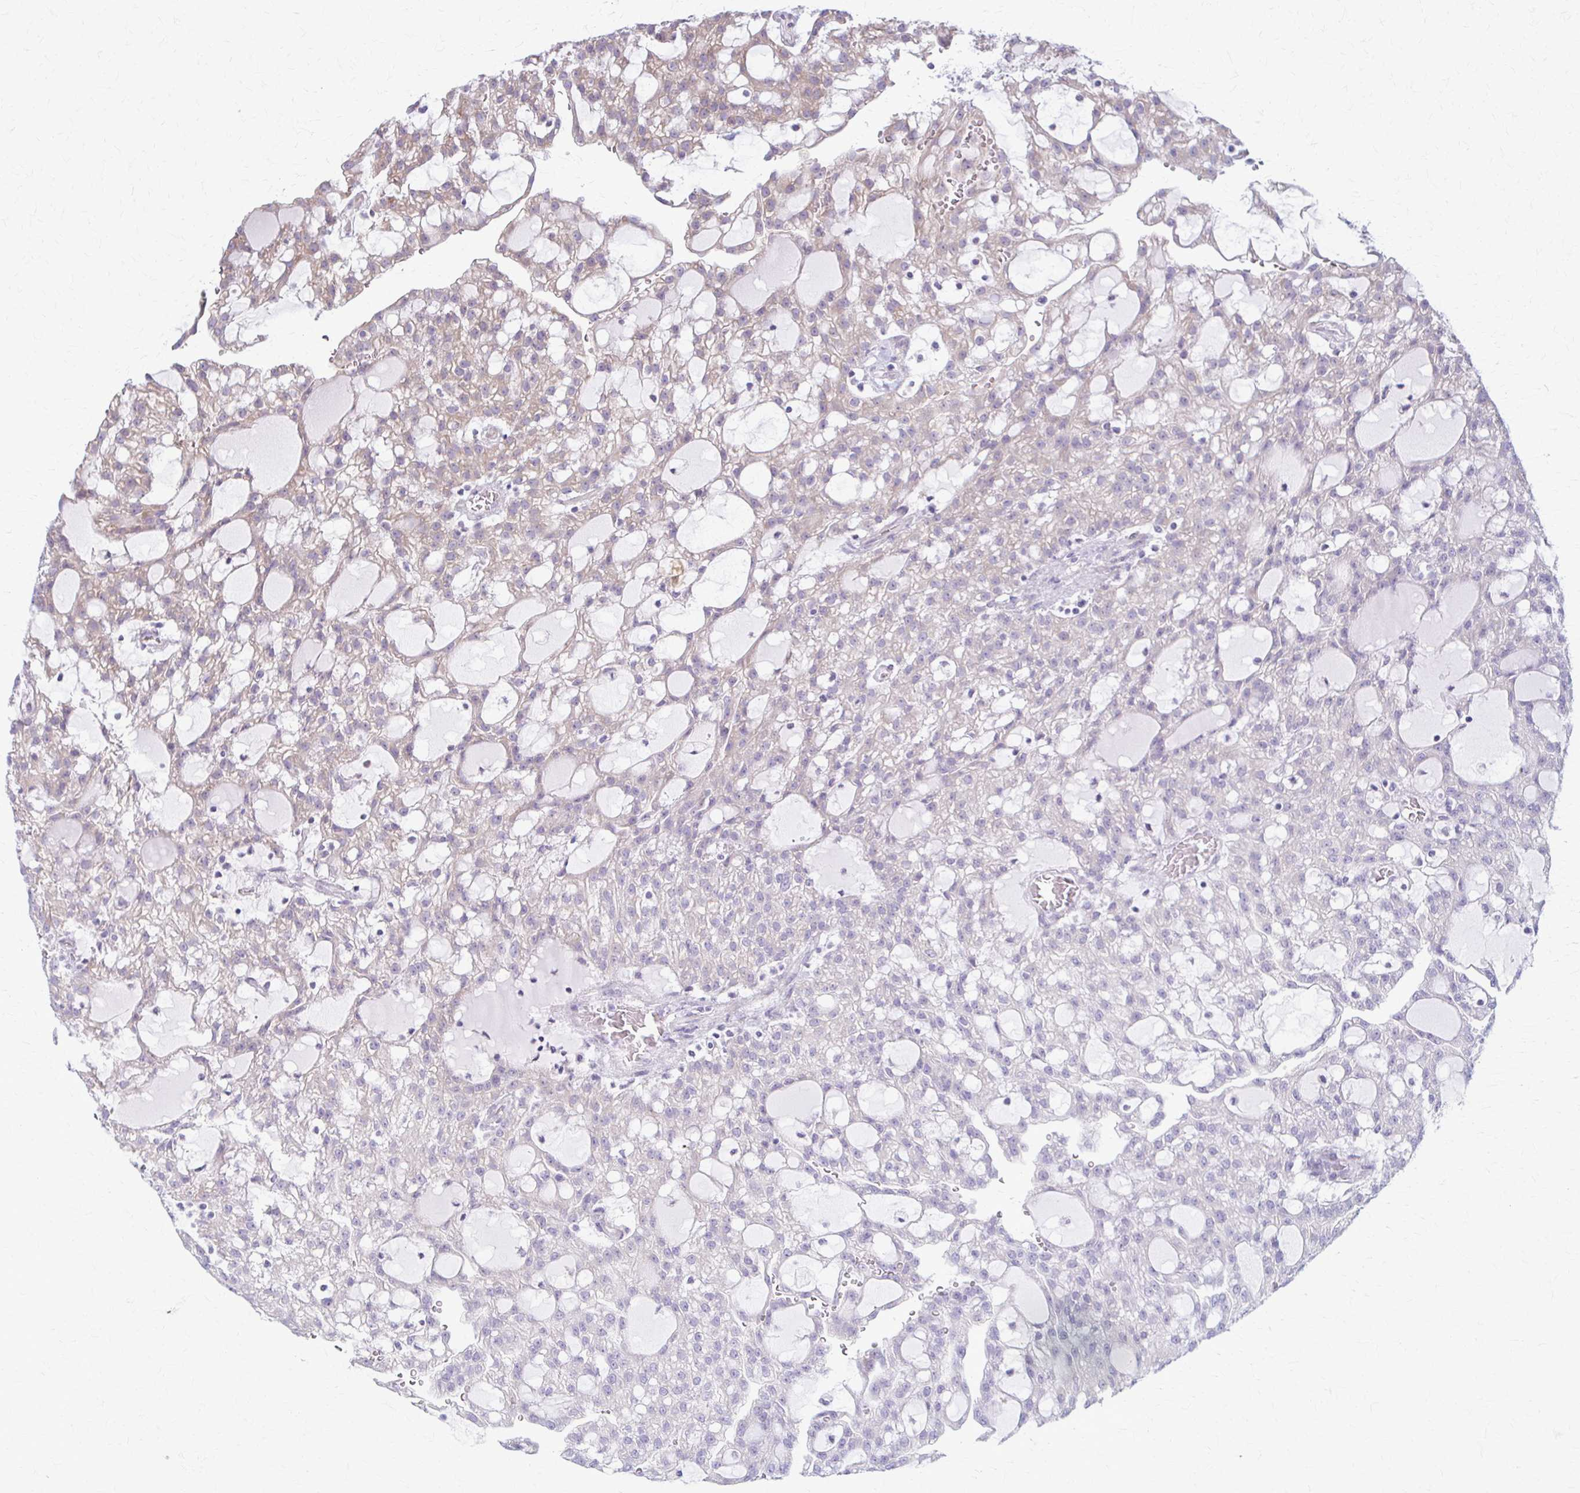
{"staining": {"intensity": "weak", "quantity": "<25%", "location": "cytoplasmic/membranous"}, "tissue": "renal cancer", "cell_type": "Tumor cells", "image_type": "cancer", "snomed": [{"axis": "morphology", "description": "Adenocarcinoma, NOS"}, {"axis": "topography", "description": "Kidney"}], "caption": "This is an immunohistochemistry image of human renal adenocarcinoma. There is no positivity in tumor cells.", "gene": "PRKRA", "patient": {"sex": "male", "age": 63}}